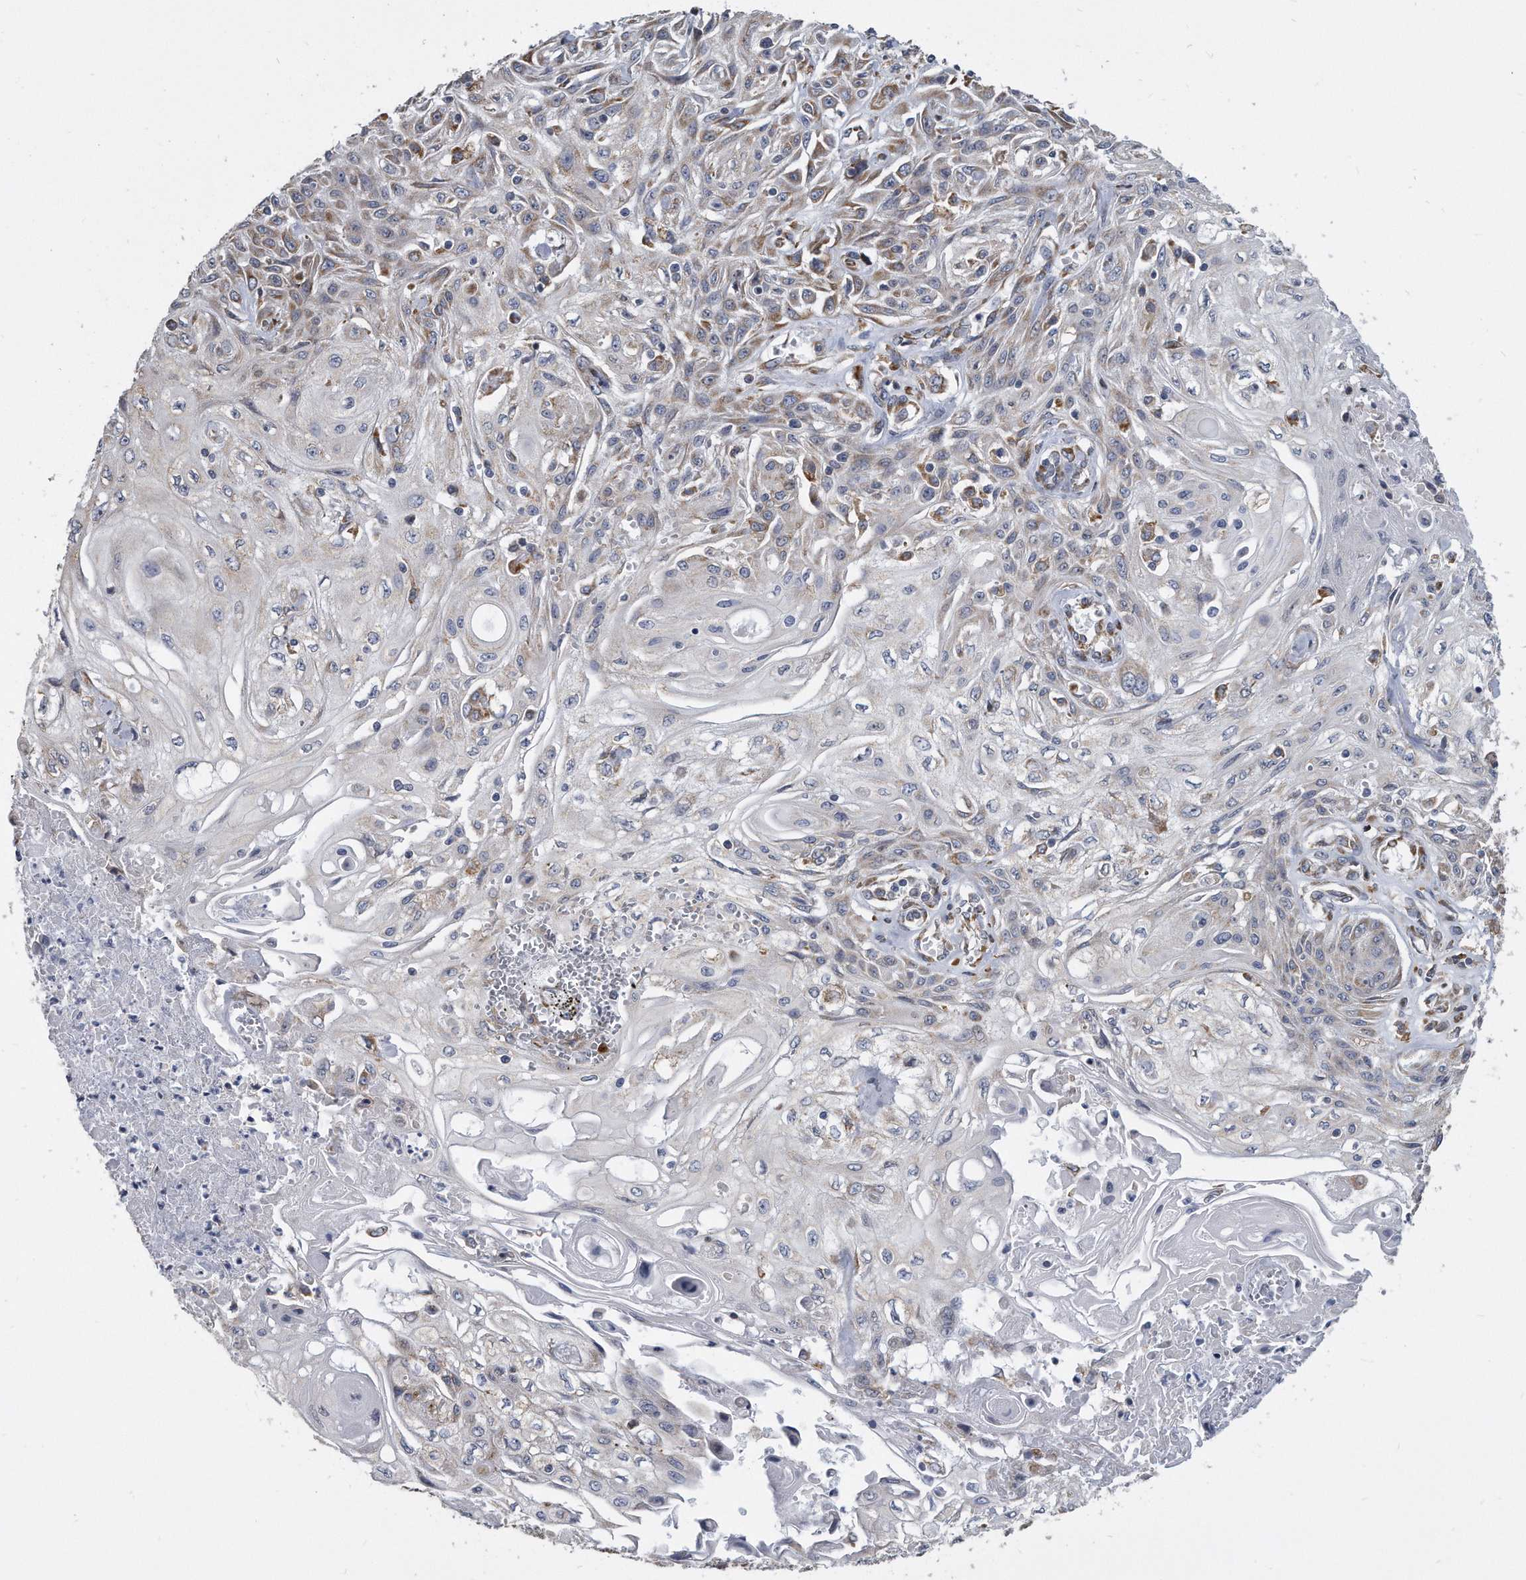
{"staining": {"intensity": "moderate", "quantity": "25%-75%", "location": "cytoplasmic/membranous"}, "tissue": "skin cancer", "cell_type": "Tumor cells", "image_type": "cancer", "snomed": [{"axis": "morphology", "description": "Squamous cell carcinoma, NOS"}, {"axis": "morphology", "description": "Squamous cell carcinoma, metastatic, NOS"}, {"axis": "topography", "description": "Skin"}, {"axis": "topography", "description": "Lymph node"}], "caption": "Tumor cells display moderate cytoplasmic/membranous positivity in approximately 25%-75% of cells in squamous cell carcinoma (skin).", "gene": "CCDC47", "patient": {"sex": "male", "age": 75}}